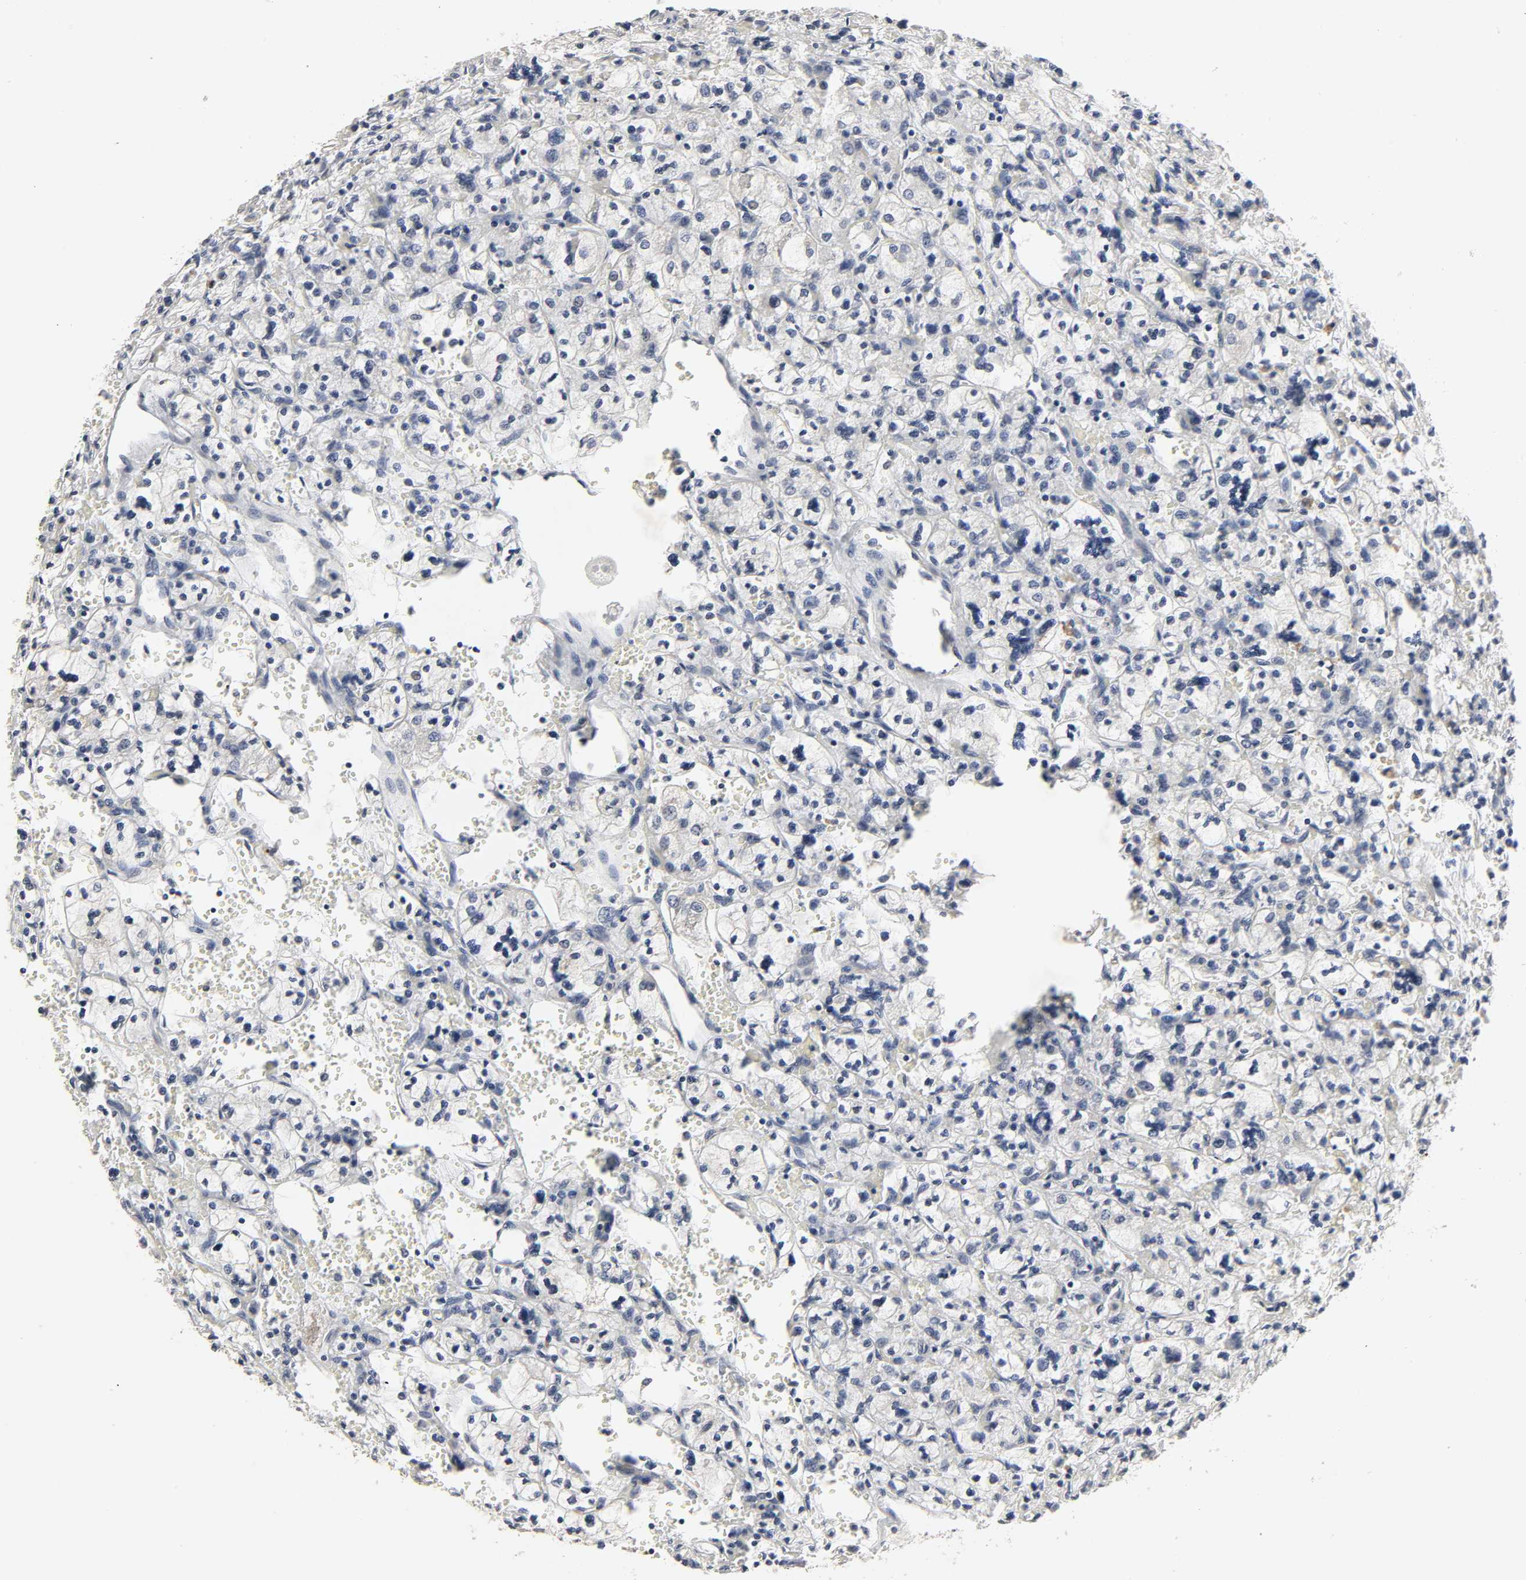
{"staining": {"intensity": "negative", "quantity": "none", "location": "none"}, "tissue": "renal cancer", "cell_type": "Tumor cells", "image_type": "cancer", "snomed": [{"axis": "morphology", "description": "Adenocarcinoma, NOS"}, {"axis": "topography", "description": "Kidney"}], "caption": "High magnification brightfield microscopy of renal cancer stained with DAB (3,3'-diaminobenzidine) (brown) and counterstained with hematoxylin (blue): tumor cells show no significant expression. Nuclei are stained in blue.", "gene": "SLC10A2", "patient": {"sex": "female", "age": 83}}